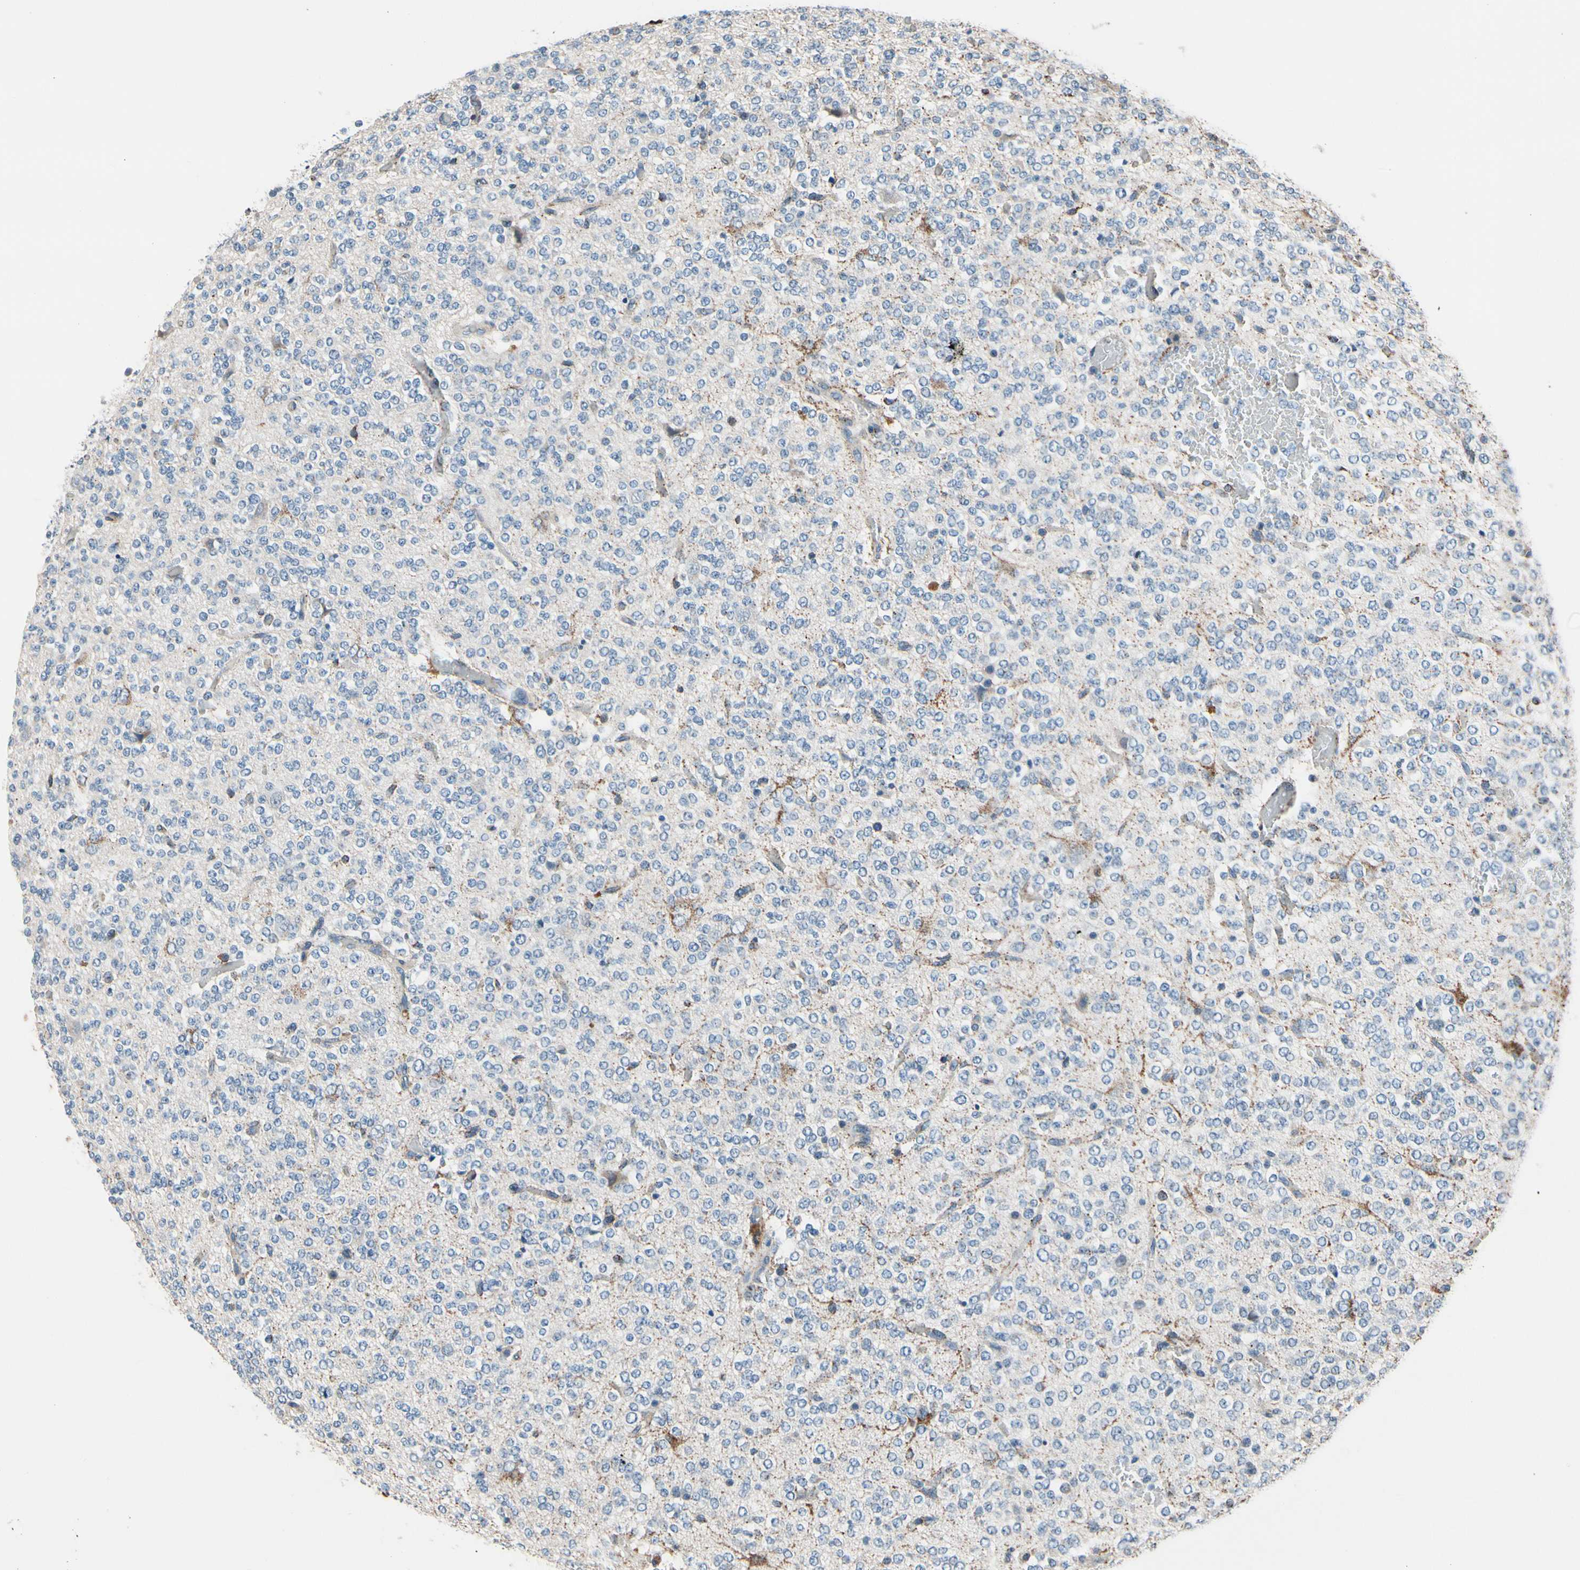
{"staining": {"intensity": "moderate", "quantity": "<25%", "location": "cytoplasmic/membranous"}, "tissue": "glioma", "cell_type": "Tumor cells", "image_type": "cancer", "snomed": [{"axis": "morphology", "description": "Glioma, malignant, Low grade"}, {"axis": "topography", "description": "Brain"}], "caption": "Malignant low-grade glioma stained with immunohistochemistry shows moderate cytoplasmic/membranous staining in approximately <25% of tumor cells.", "gene": "TMEM176A", "patient": {"sex": "male", "age": 38}}